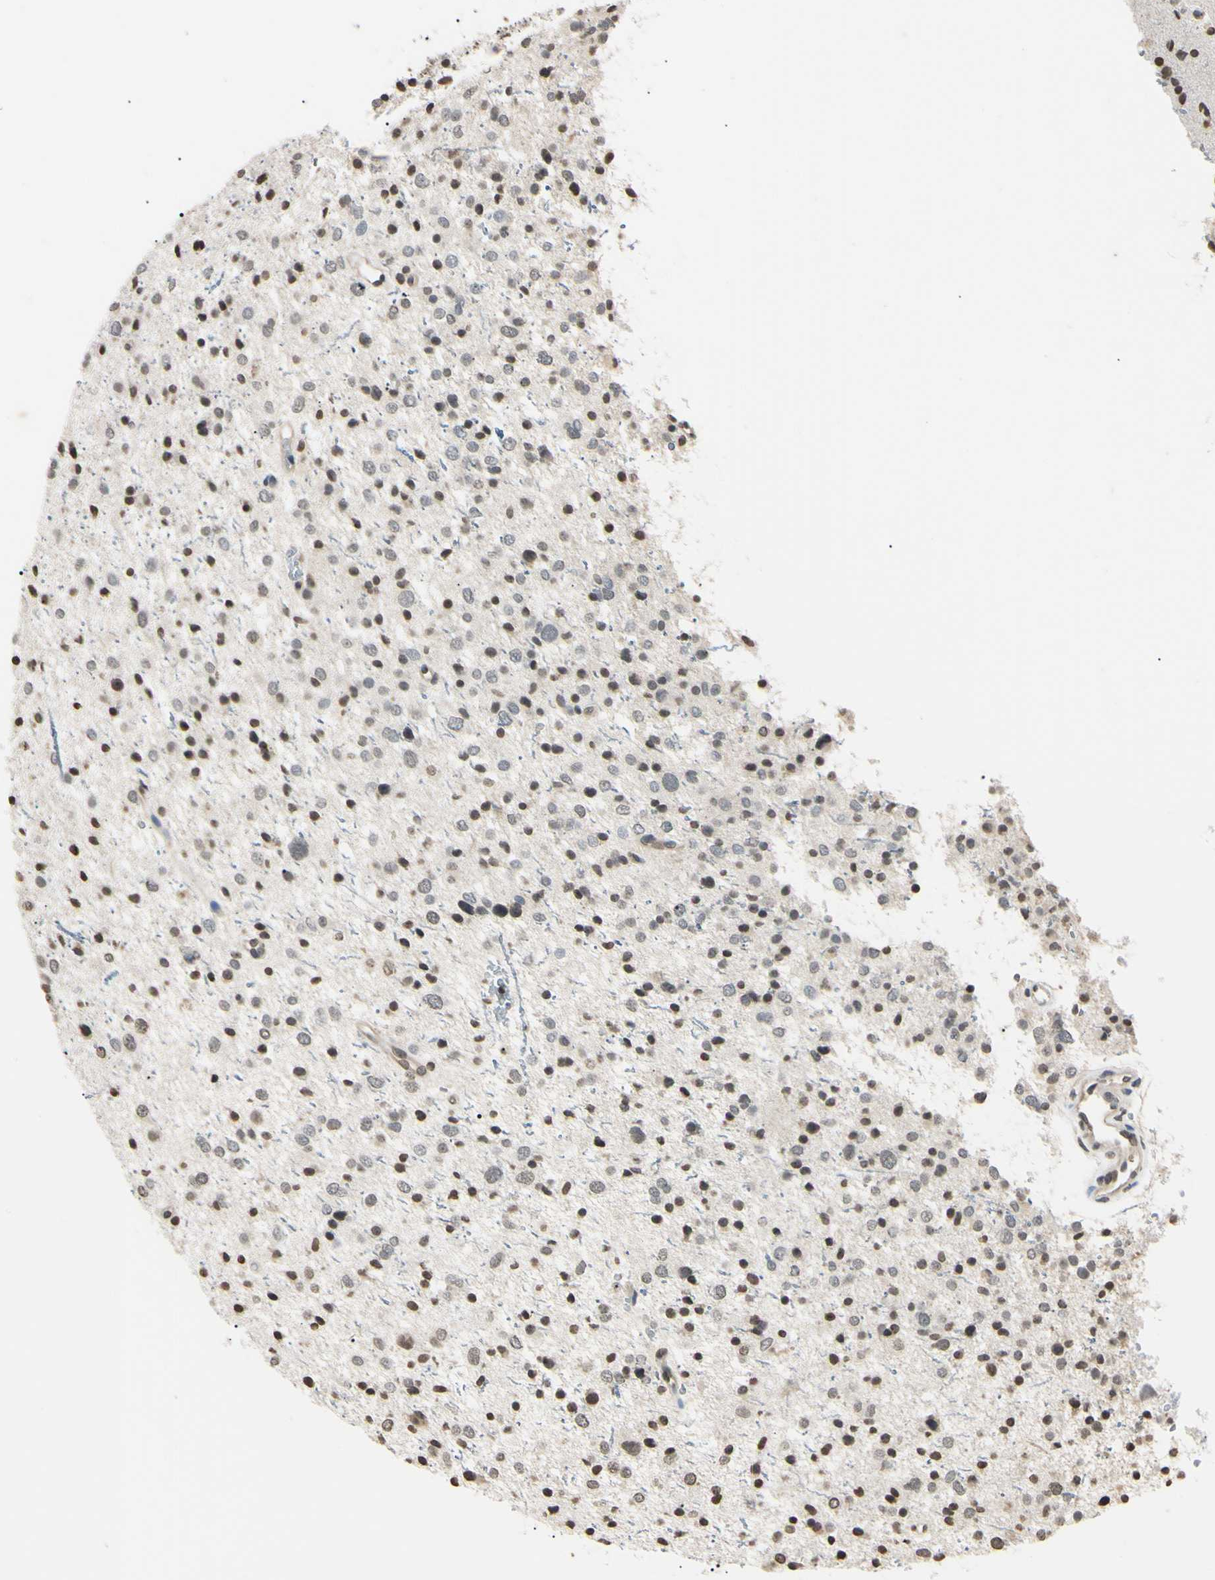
{"staining": {"intensity": "weak", "quantity": ">75%", "location": "nuclear"}, "tissue": "glioma", "cell_type": "Tumor cells", "image_type": "cancer", "snomed": [{"axis": "morphology", "description": "Glioma, malignant, Low grade"}, {"axis": "topography", "description": "Brain"}], "caption": "Protein expression analysis of human glioma reveals weak nuclear expression in about >75% of tumor cells.", "gene": "CDC45", "patient": {"sex": "female", "age": 37}}